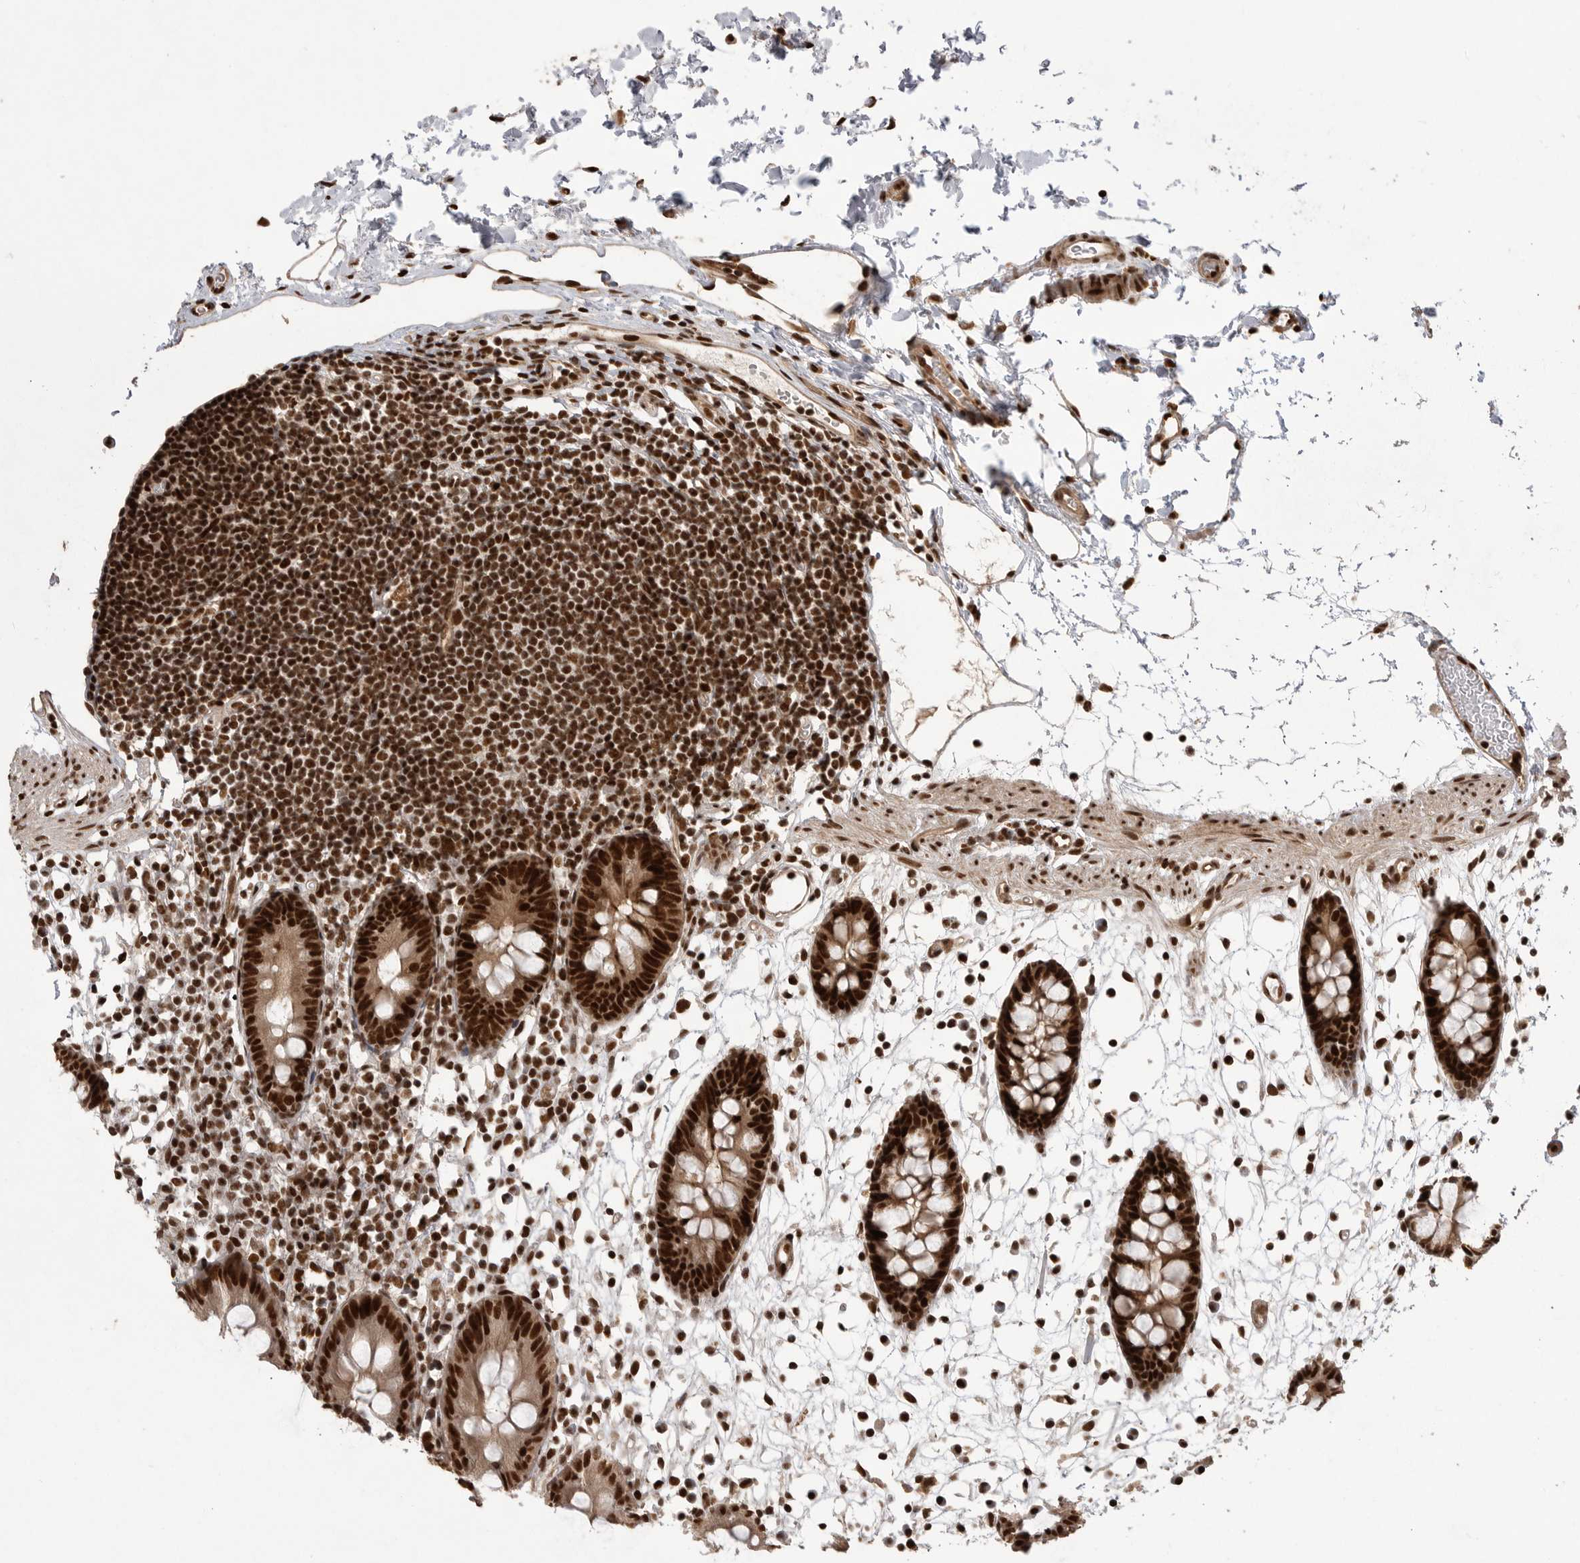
{"staining": {"intensity": "strong", "quantity": ">75%", "location": "nuclear"}, "tissue": "colon", "cell_type": "Endothelial cells", "image_type": "normal", "snomed": [{"axis": "morphology", "description": "Normal tissue, NOS"}, {"axis": "topography", "description": "Colon"}], "caption": "Immunohistochemistry (IHC) of benign human colon demonstrates high levels of strong nuclear staining in approximately >75% of endothelial cells.", "gene": "PPP1R8", "patient": {"sex": "male", "age": 56}}